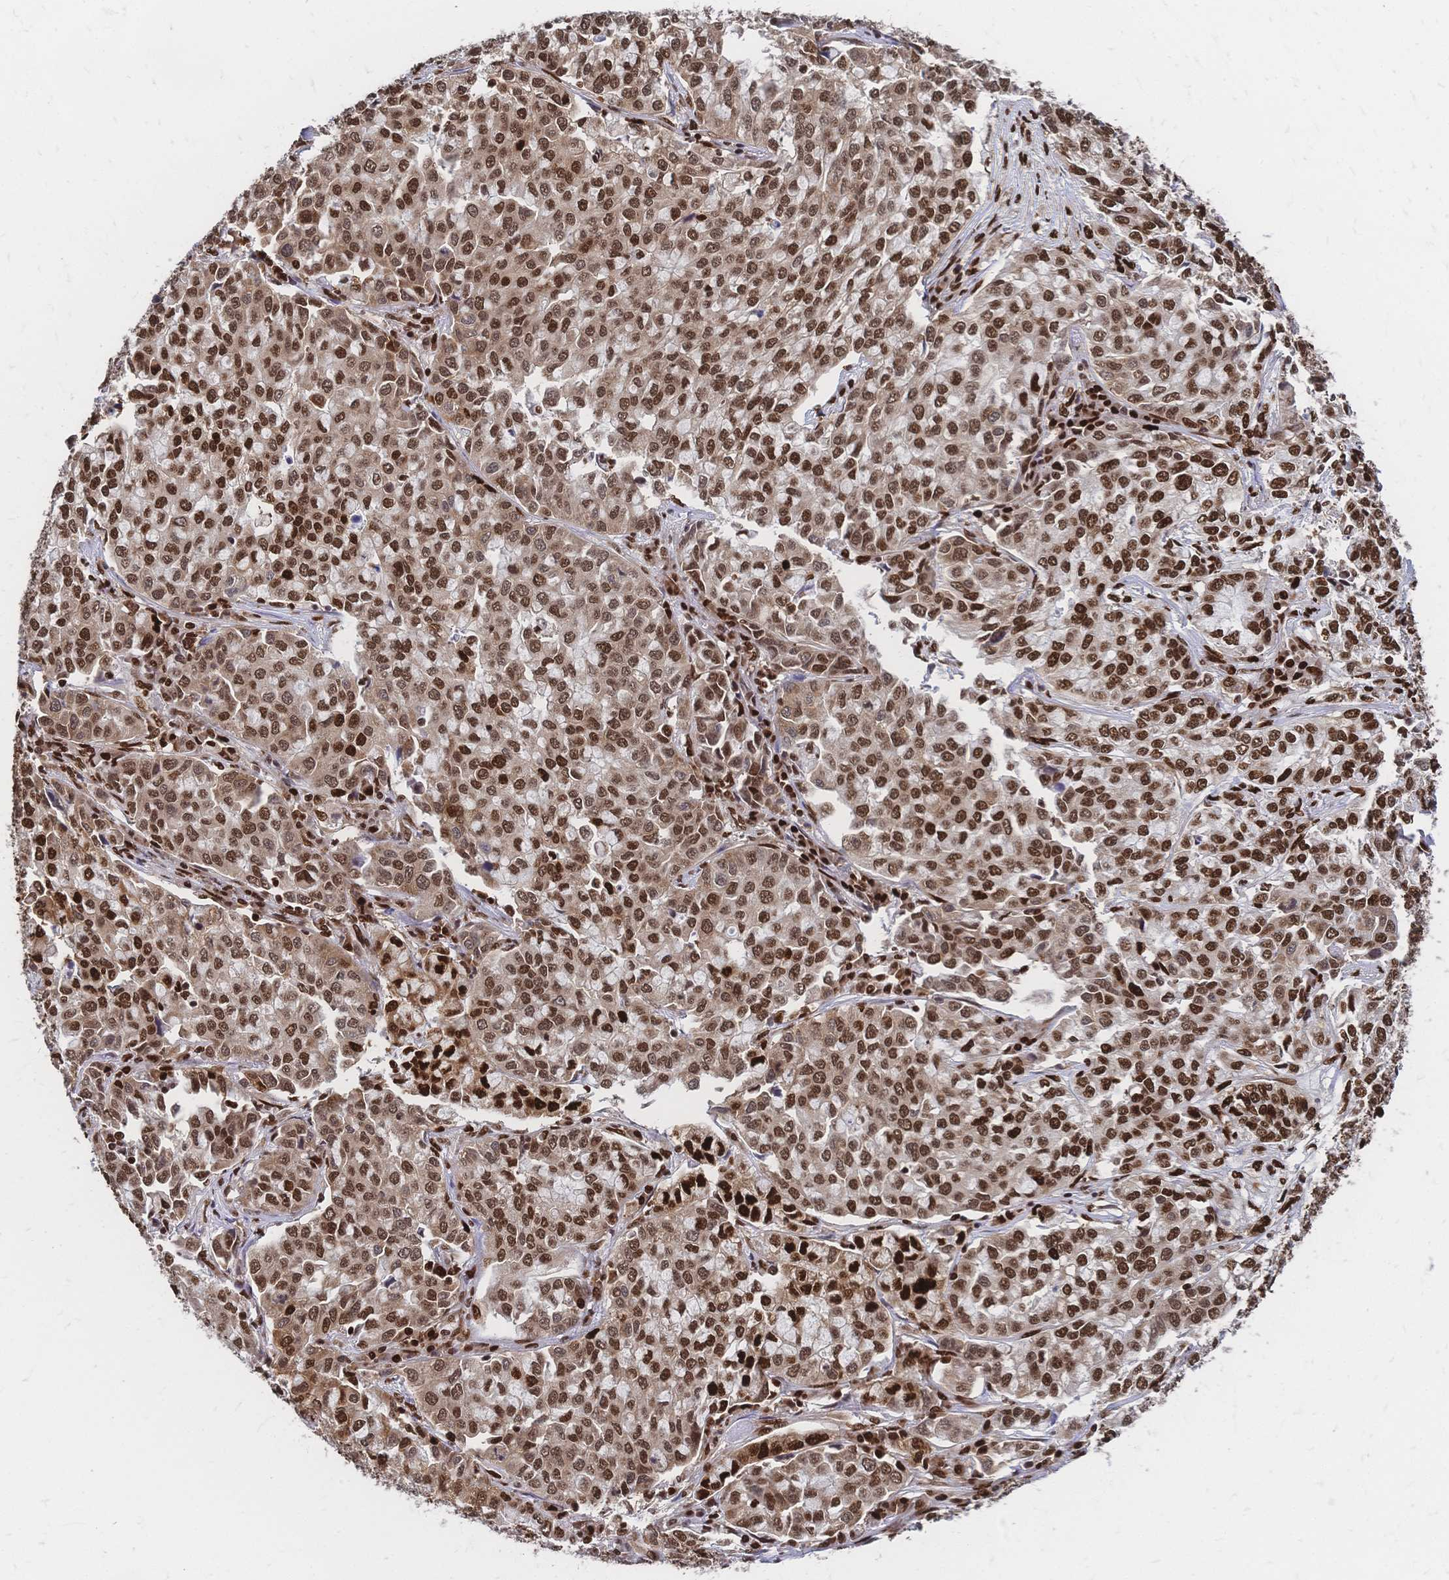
{"staining": {"intensity": "strong", "quantity": ">75%", "location": "nuclear"}, "tissue": "lung cancer", "cell_type": "Tumor cells", "image_type": "cancer", "snomed": [{"axis": "morphology", "description": "Adenocarcinoma, NOS"}, {"axis": "morphology", "description": "Adenocarcinoma, metastatic, NOS"}, {"axis": "topography", "description": "Lymph node"}, {"axis": "topography", "description": "Lung"}], "caption": "Adenocarcinoma (lung) stained with immunohistochemistry displays strong nuclear positivity in about >75% of tumor cells. Nuclei are stained in blue.", "gene": "HDGF", "patient": {"sex": "female", "age": 65}}